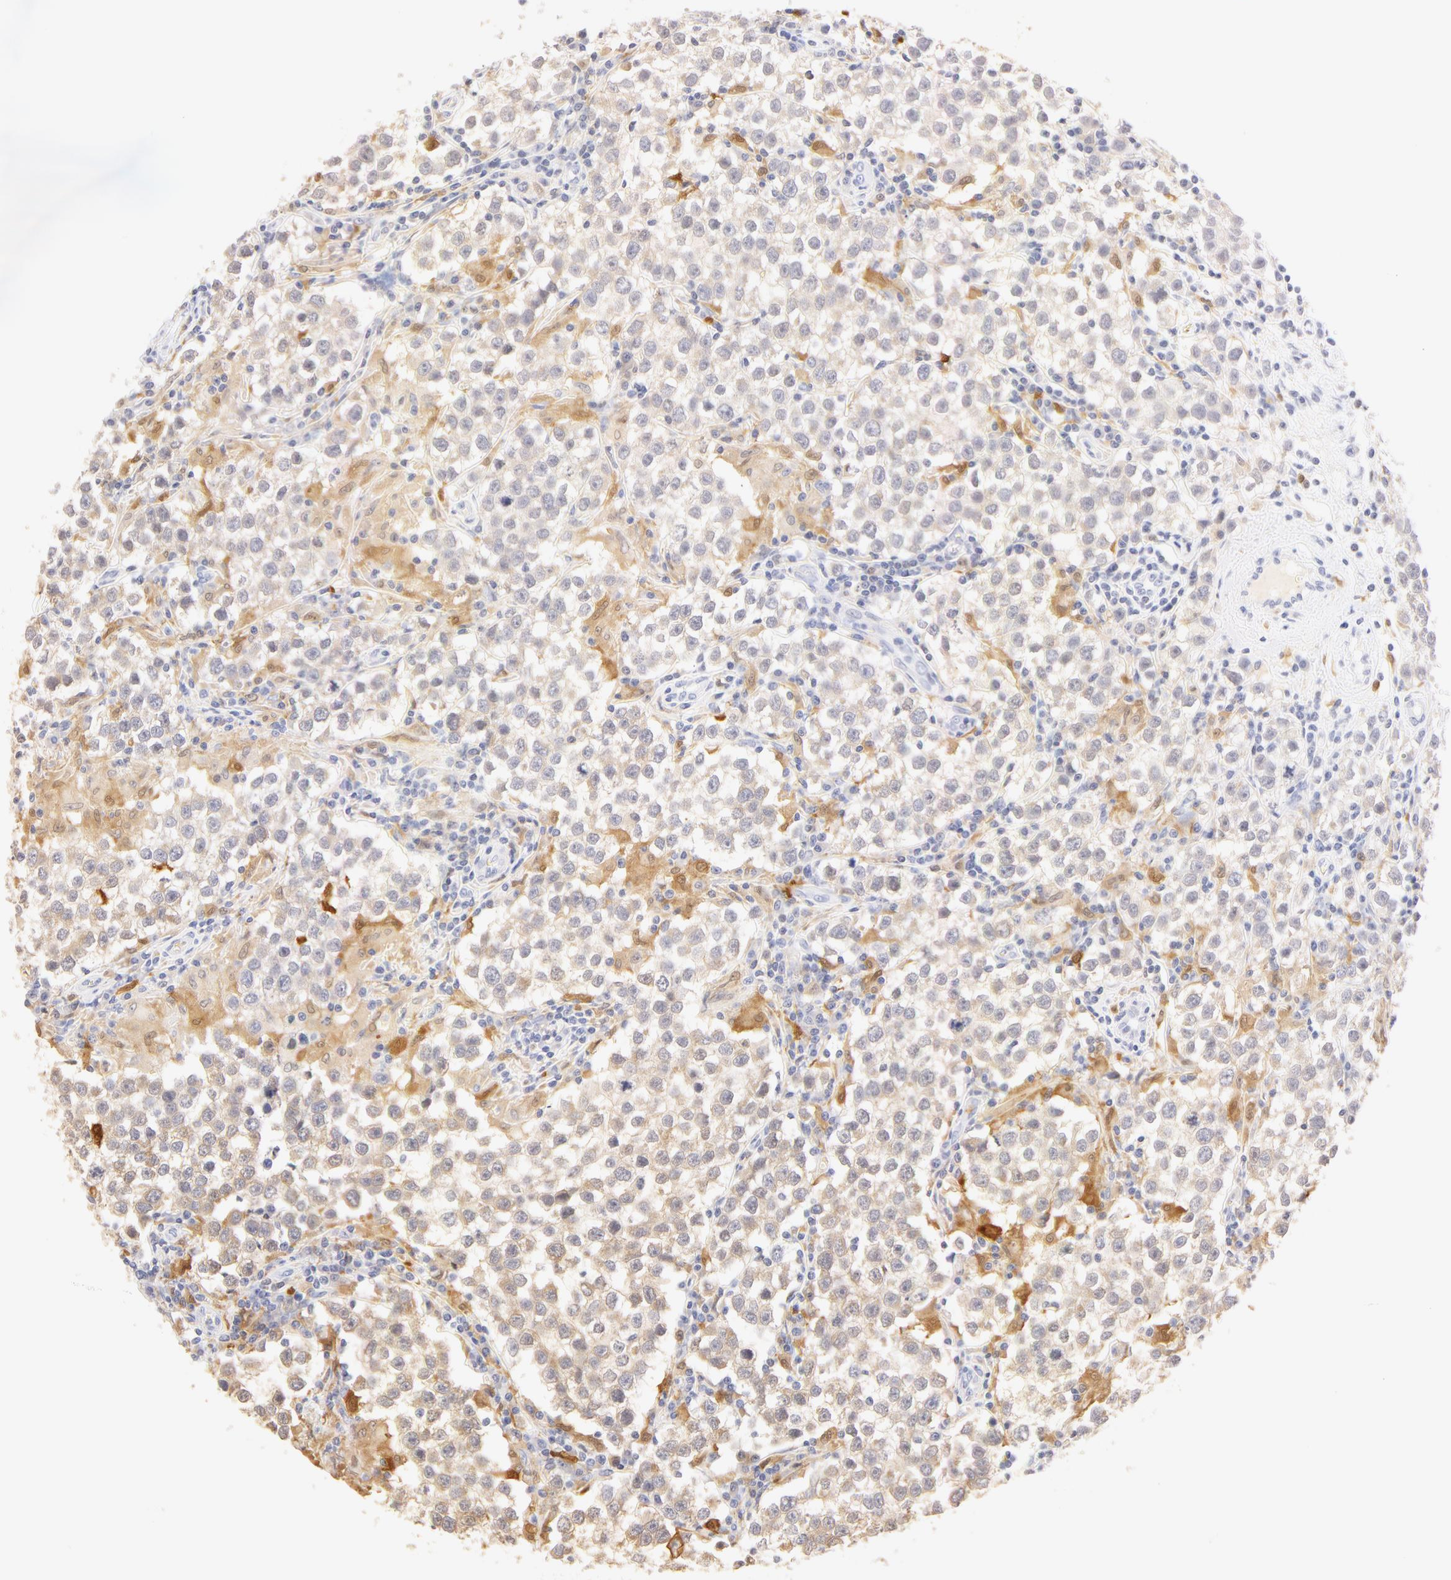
{"staining": {"intensity": "negative", "quantity": "none", "location": "none"}, "tissue": "testis cancer", "cell_type": "Tumor cells", "image_type": "cancer", "snomed": [{"axis": "morphology", "description": "Seminoma, NOS"}, {"axis": "topography", "description": "Testis"}], "caption": "Tumor cells are negative for brown protein staining in seminoma (testis).", "gene": "CA2", "patient": {"sex": "male", "age": 36}}